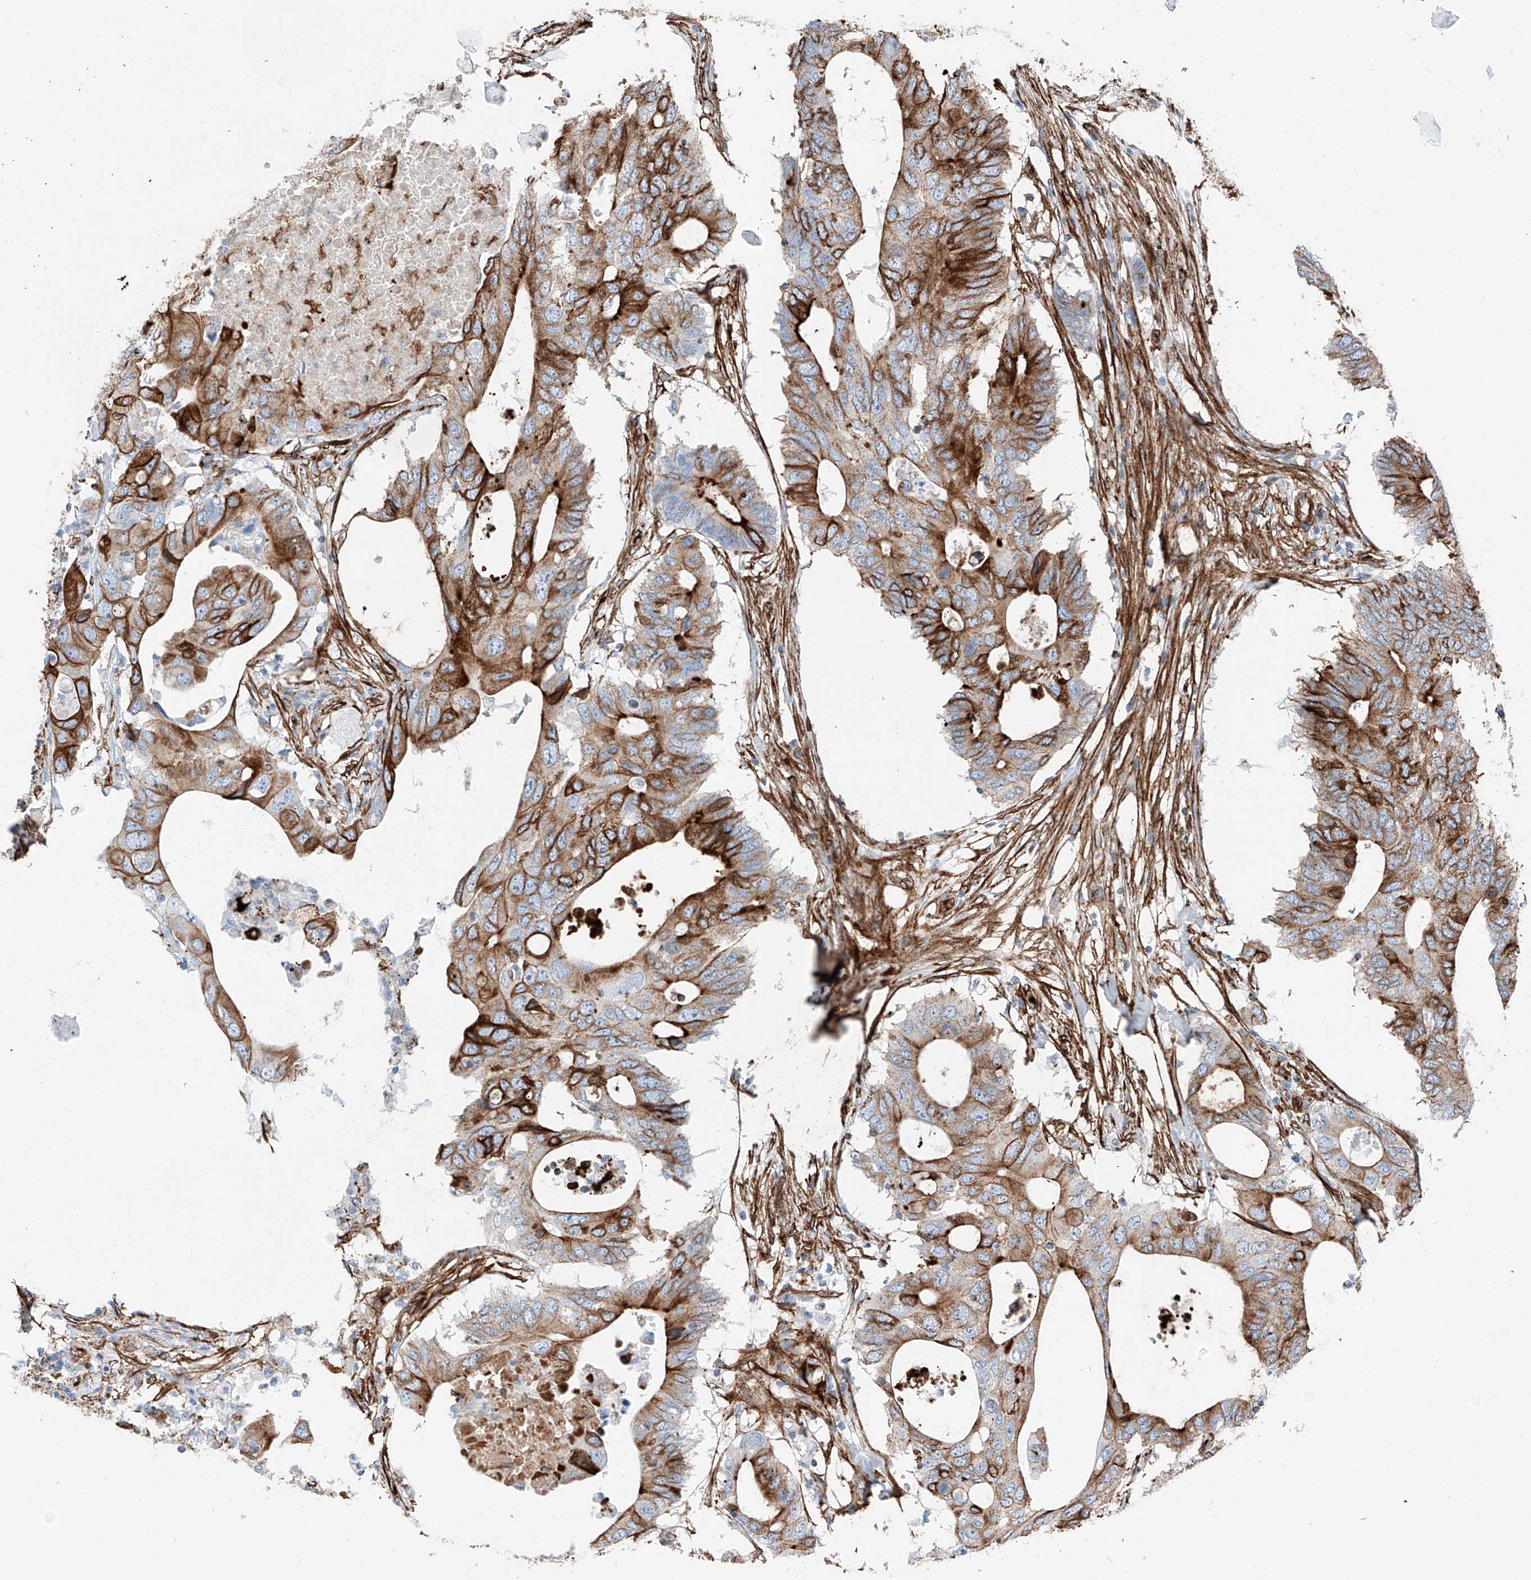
{"staining": {"intensity": "strong", "quantity": "25%-75%", "location": "cytoplasmic/membranous"}, "tissue": "colorectal cancer", "cell_type": "Tumor cells", "image_type": "cancer", "snomed": [{"axis": "morphology", "description": "Adenocarcinoma, NOS"}, {"axis": "topography", "description": "Colon"}], "caption": "A high-resolution image shows immunohistochemistry staining of colorectal cancer (adenocarcinoma), which demonstrates strong cytoplasmic/membranous expression in about 25%-75% of tumor cells.", "gene": "ZNF804A", "patient": {"sex": "male", "age": 71}}